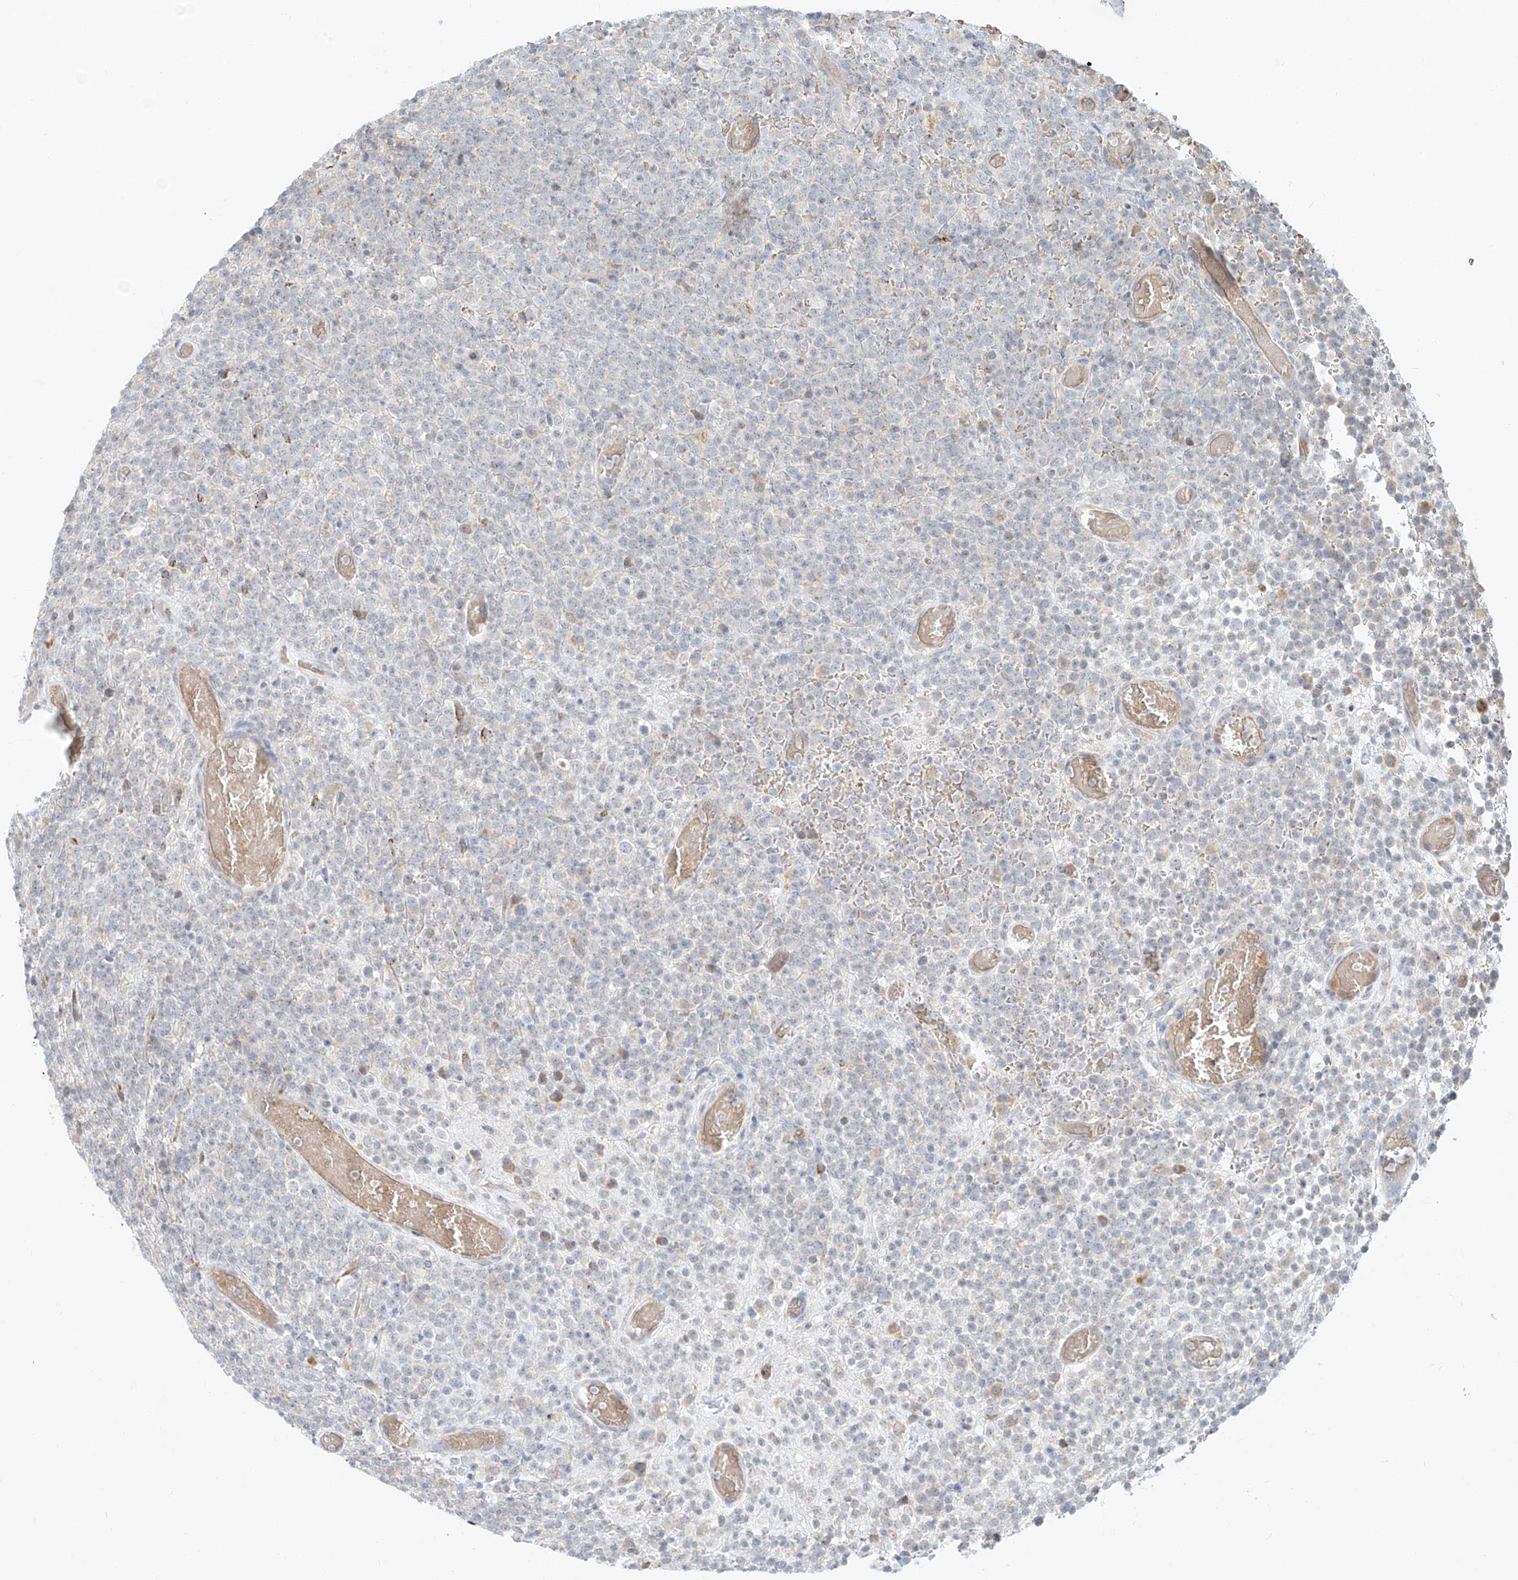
{"staining": {"intensity": "negative", "quantity": "none", "location": "none"}, "tissue": "lymphoma", "cell_type": "Tumor cells", "image_type": "cancer", "snomed": [{"axis": "morphology", "description": "Malignant lymphoma, non-Hodgkin's type, High grade"}, {"axis": "topography", "description": "Colon"}], "caption": "DAB (3,3'-diaminobenzidine) immunohistochemical staining of high-grade malignant lymphoma, non-Hodgkin's type shows no significant positivity in tumor cells.", "gene": "SYTL3", "patient": {"sex": "female", "age": 53}}